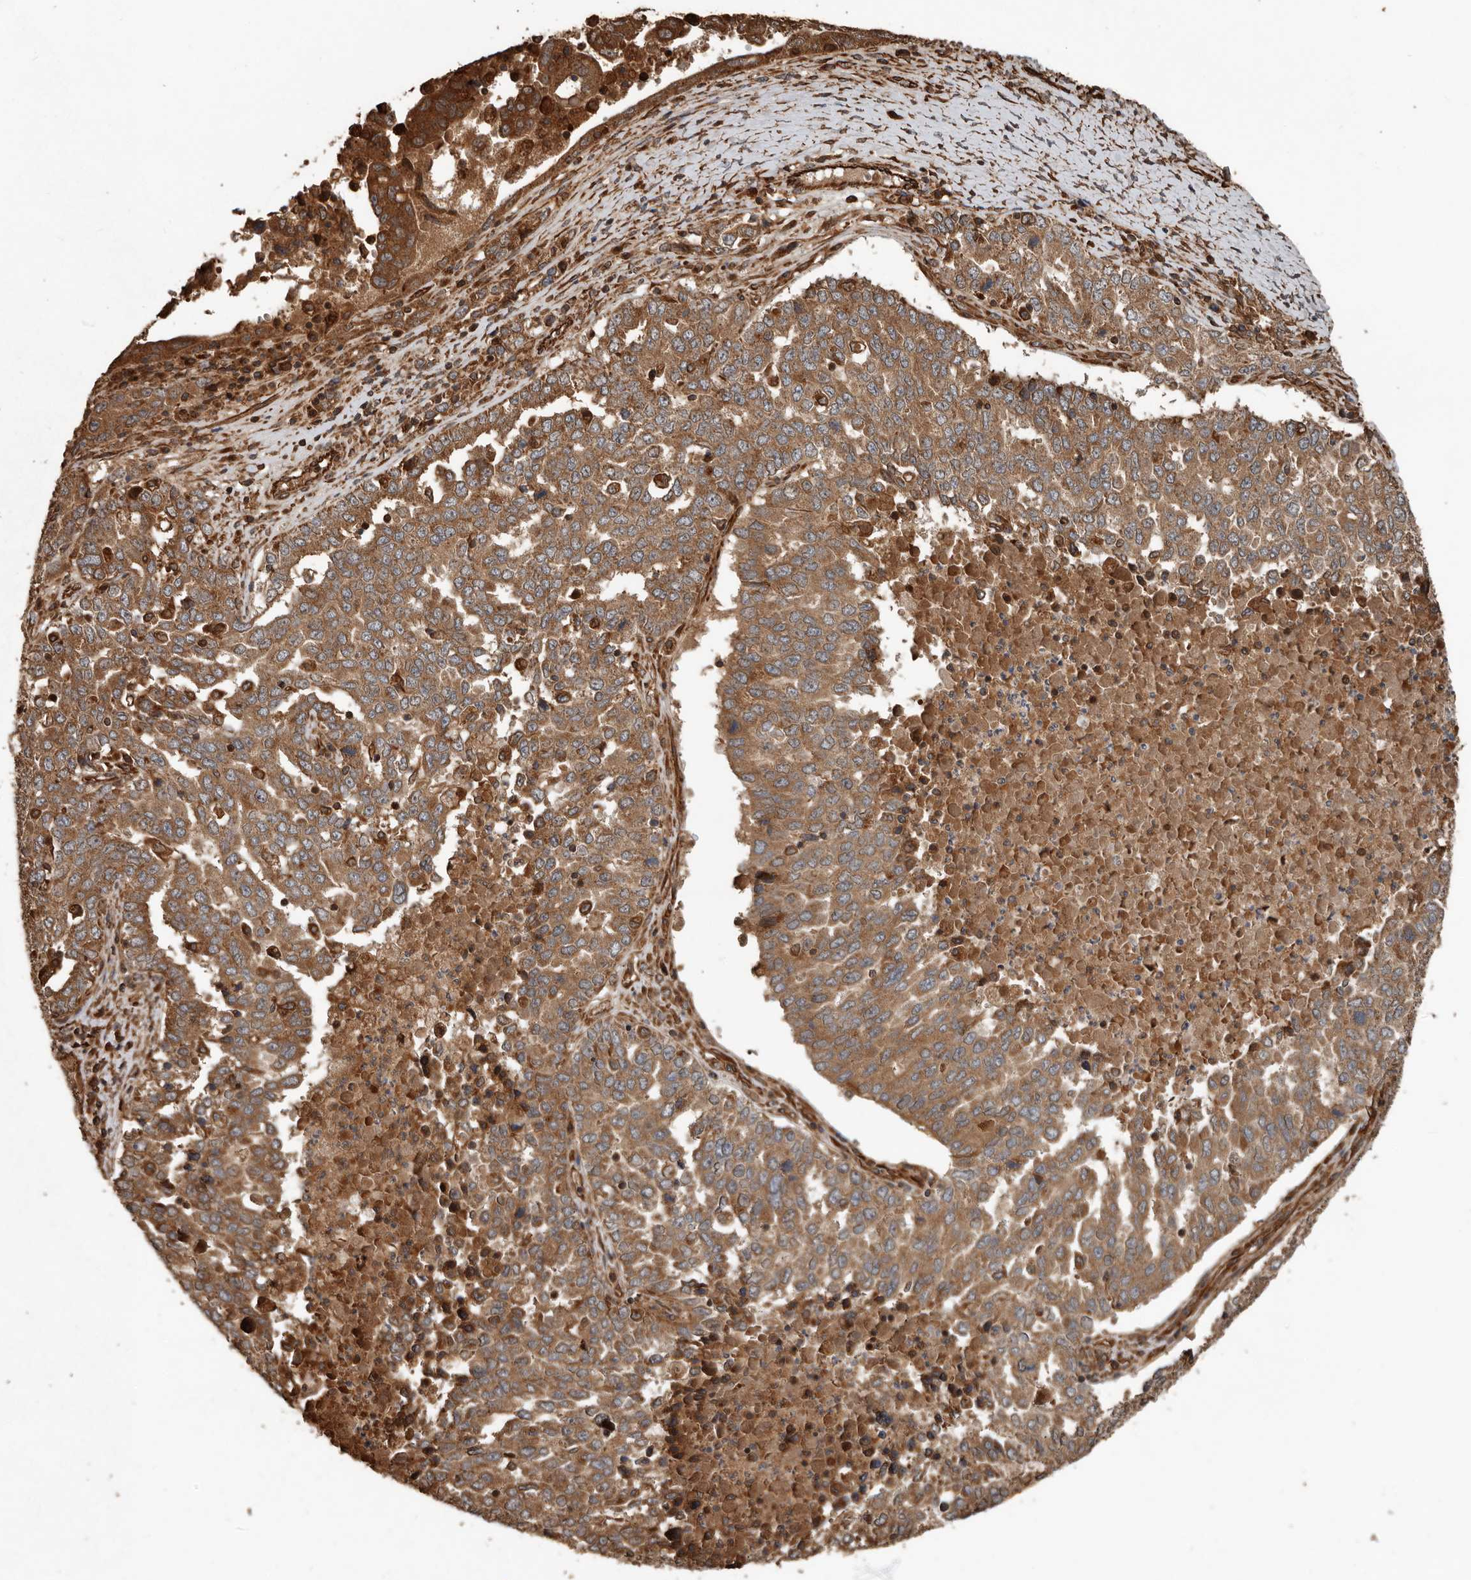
{"staining": {"intensity": "moderate", "quantity": ">75%", "location": "cytoplasmic/membranous"}, "tissue": "ovarian cancer", "cell_type": "Tumor cells", "image_type": "cancer", "snomed": [{"axis": "morphology", "description": "Carcinoma, endometroid"}, {"axis": "topography", "description": "Ovary"}], "caption": "Immunohistochemistry (IHC) histopathology image of ovarian endometroid carcinoma stained for a protein (brown), which shows medium levels of moderate cytoplasmic/membranous staining in approximately >75% of tumor cells.", "gene": "YOD1", "patient": {"sex": "female", "age": 62}}